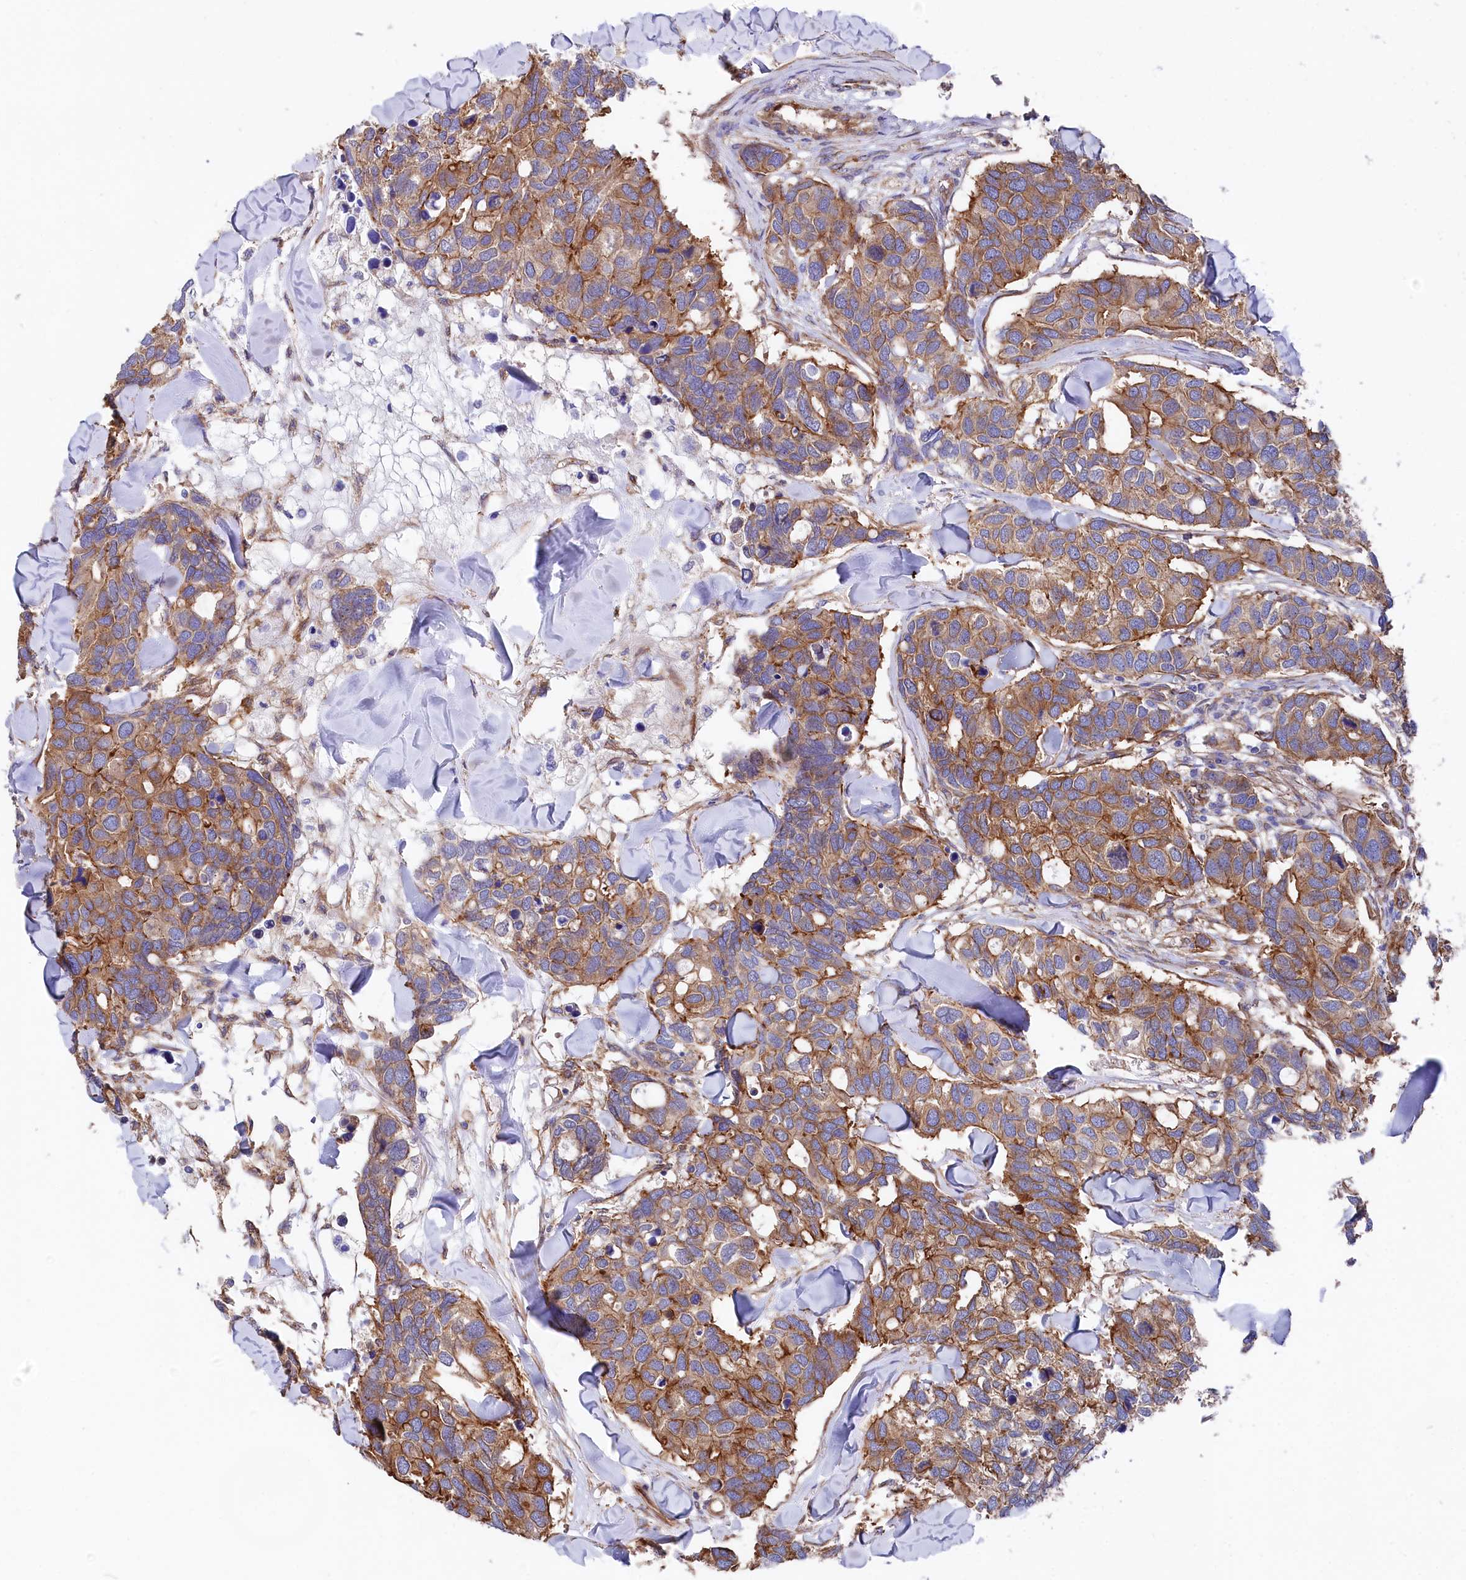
{"staining": {"intensity": "moderate", "quantity": ">75%", "location": "cytoplasmic/membranous"}, "tissue": "breast cancer", "cell_type": "Tumor cells", "image_type": "cancer", "snomed": [{"axis": "morphology", "description": "Duct carcinoma"}, {"axis": "topography", "description": "Breast"}], "caption": "Breast cancer (invasive ductal carcinoma) stained with immunohistochemistry displays moderate cytoplasmic/membranous positivity in about >75% of tumor cells. Immunohistochemistry stains the protein in brown and the nuclei are stained blue.", "gene": "TNKS1BP1", "patient": {"sex": "female", "age": 83}}